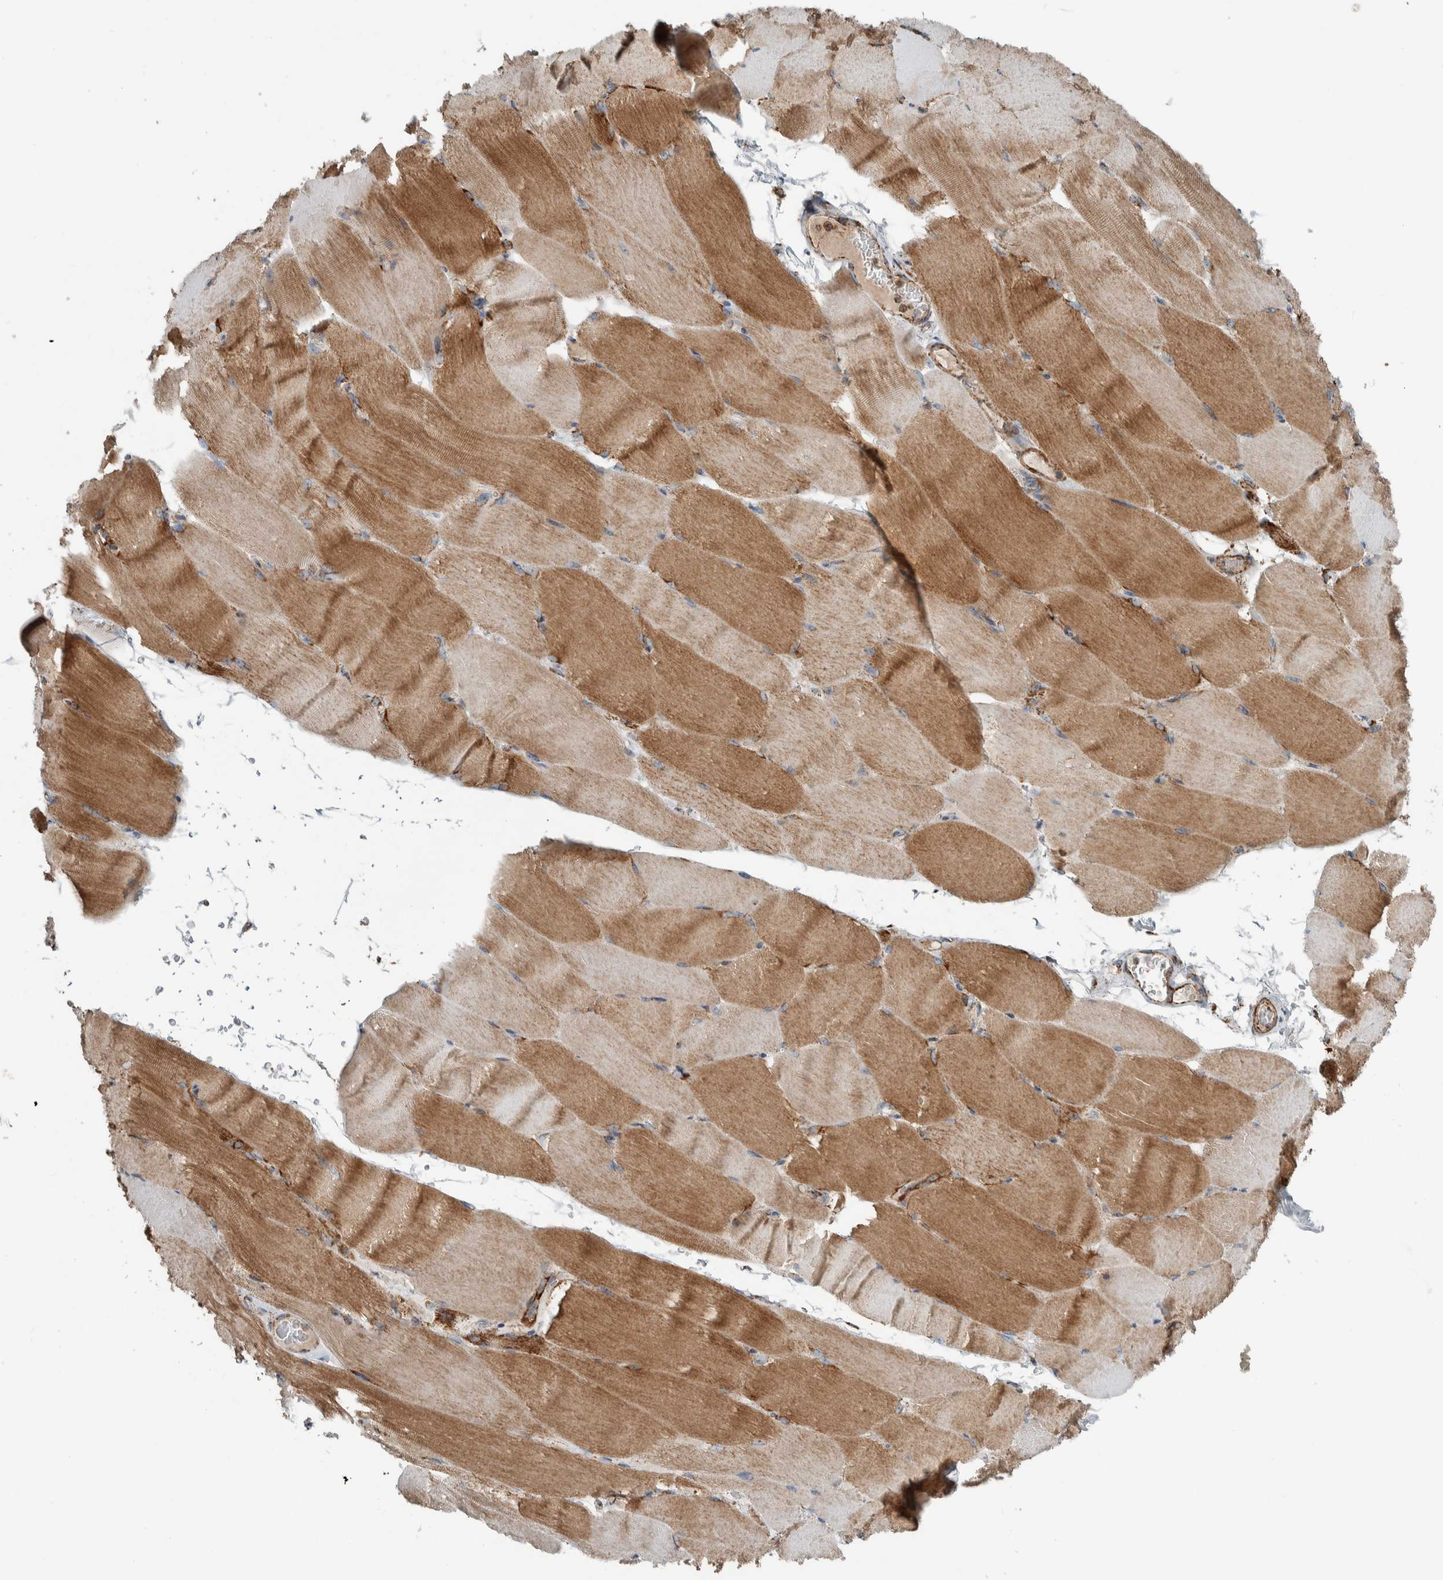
{"staining": {"intensity": "moderate", "quantity": ">75%", "location": "cytoplasmic/membranous"}, "tissue": "skeletal muscle", "cell_type": "Myocytes", "image_type": "normal", "snomed": [{"axis": "morphology", "description": "Normal tissue, NOS"}, {"axis": "topography", "description": "Skeletal muscle"}, {"axis": "topography", "description": "Parathyroid gland"}], "caption": "Myocytes reveal medium levels of moderate cytoplasmic/membranous staining in about >75% of cells in normal skeletal muscle.", "gene": "CNTROB", "patient": {"sex": "female", "age": 37}}